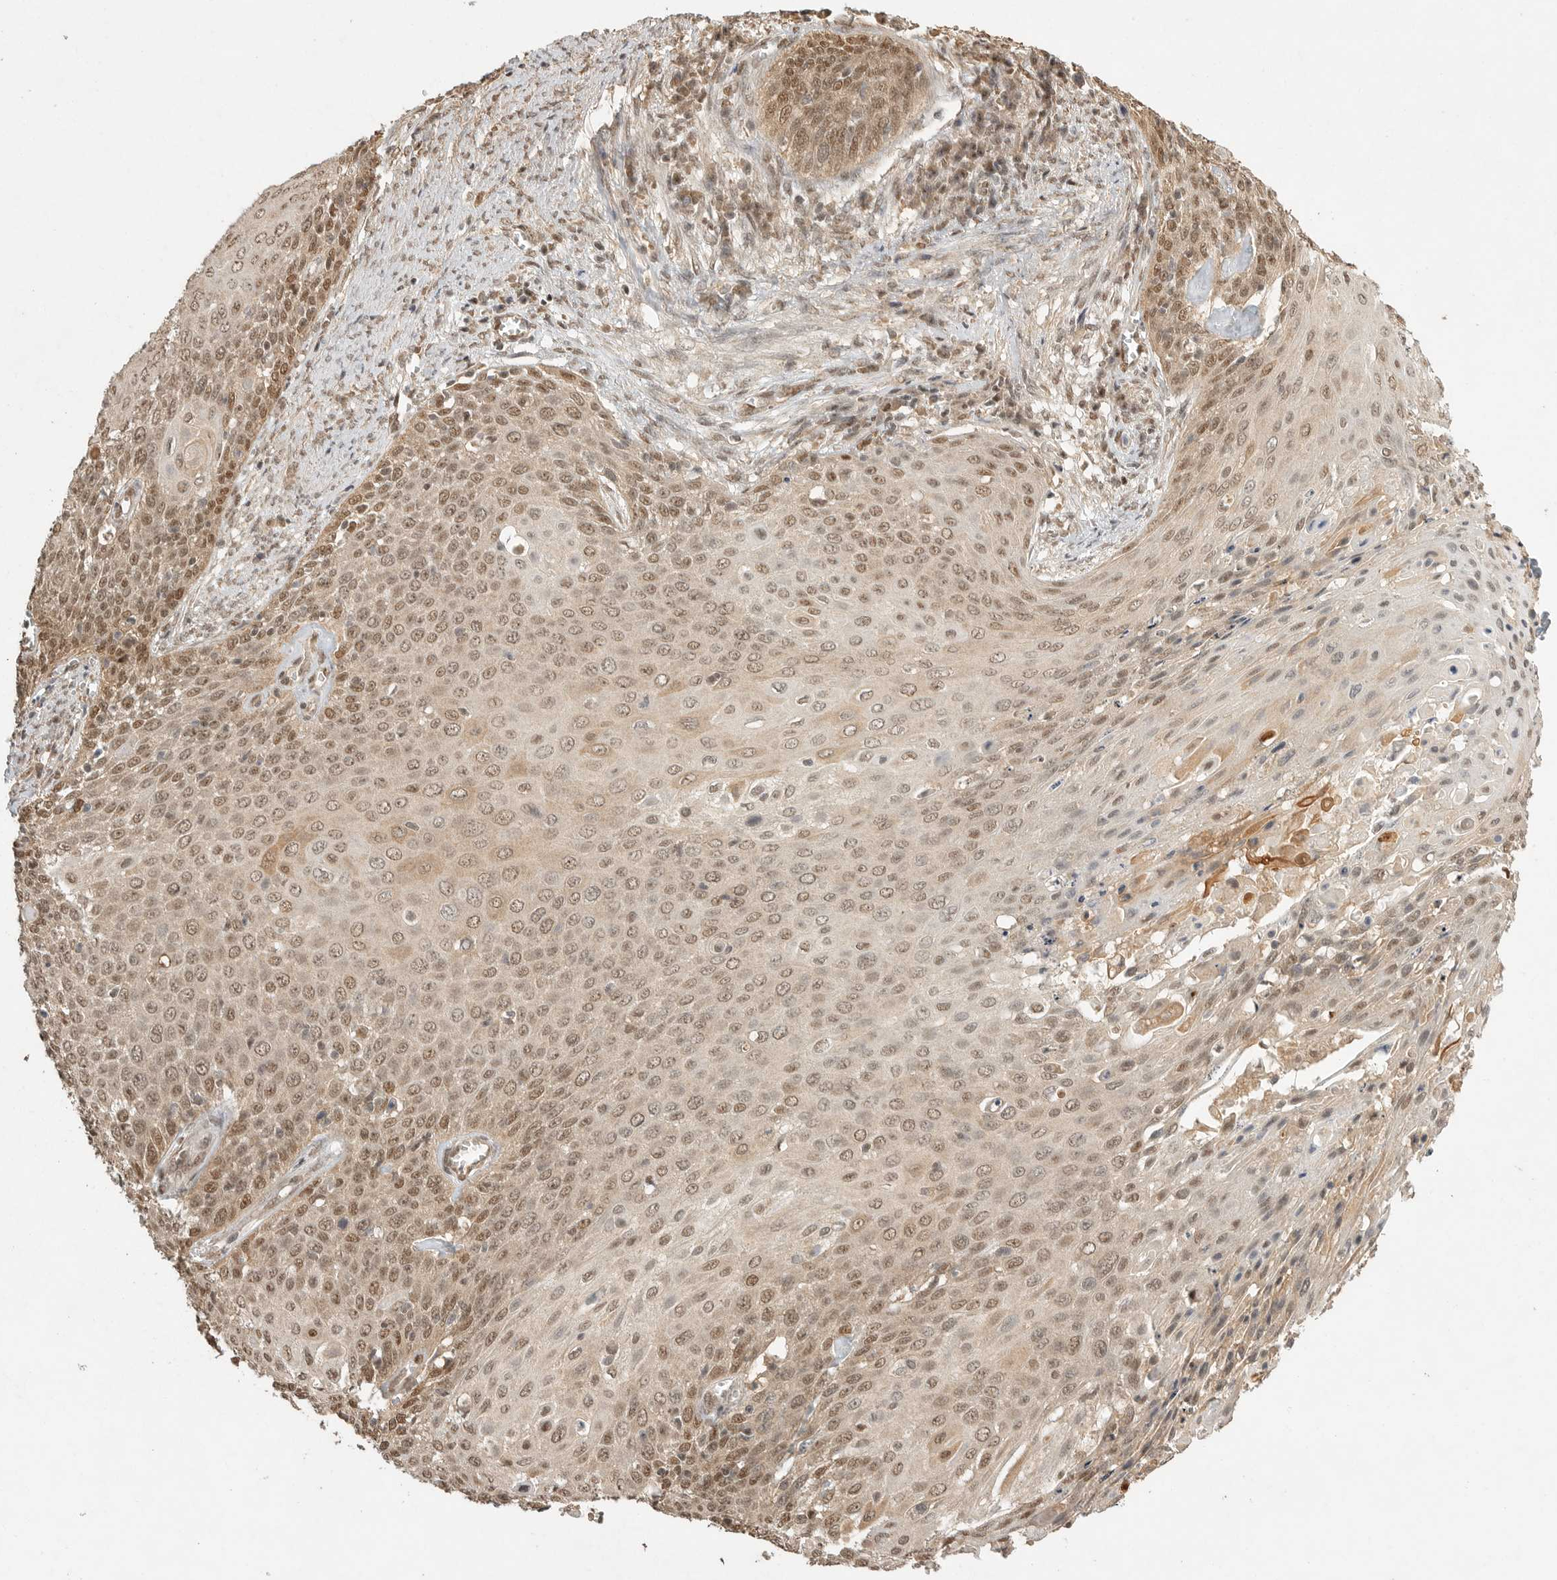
{"staining": {"intensity": "moderate", "quantity": ">75%", "location": "cytoplasmic/membranous,nuclear"}, "tissue": "cervical cancer", "cell_type": "Tumor cells", "image_type": "cancer", "snomed": [{"axis": "morphology", "description": "Squamous cell carcinoma, NOS"}, {"axis": "topography", "description": "Cervix"}], "caption": "Immunohistochemistry histopathology image of human cervical cancer stained for a protein (brown), which demonstrates medium levels of moderate cytoplasmic/membranous and nuclear expression in about >75% of tumor cells.", "gene": "DFFA", "patient": {"sex": "female", "age": 39}}